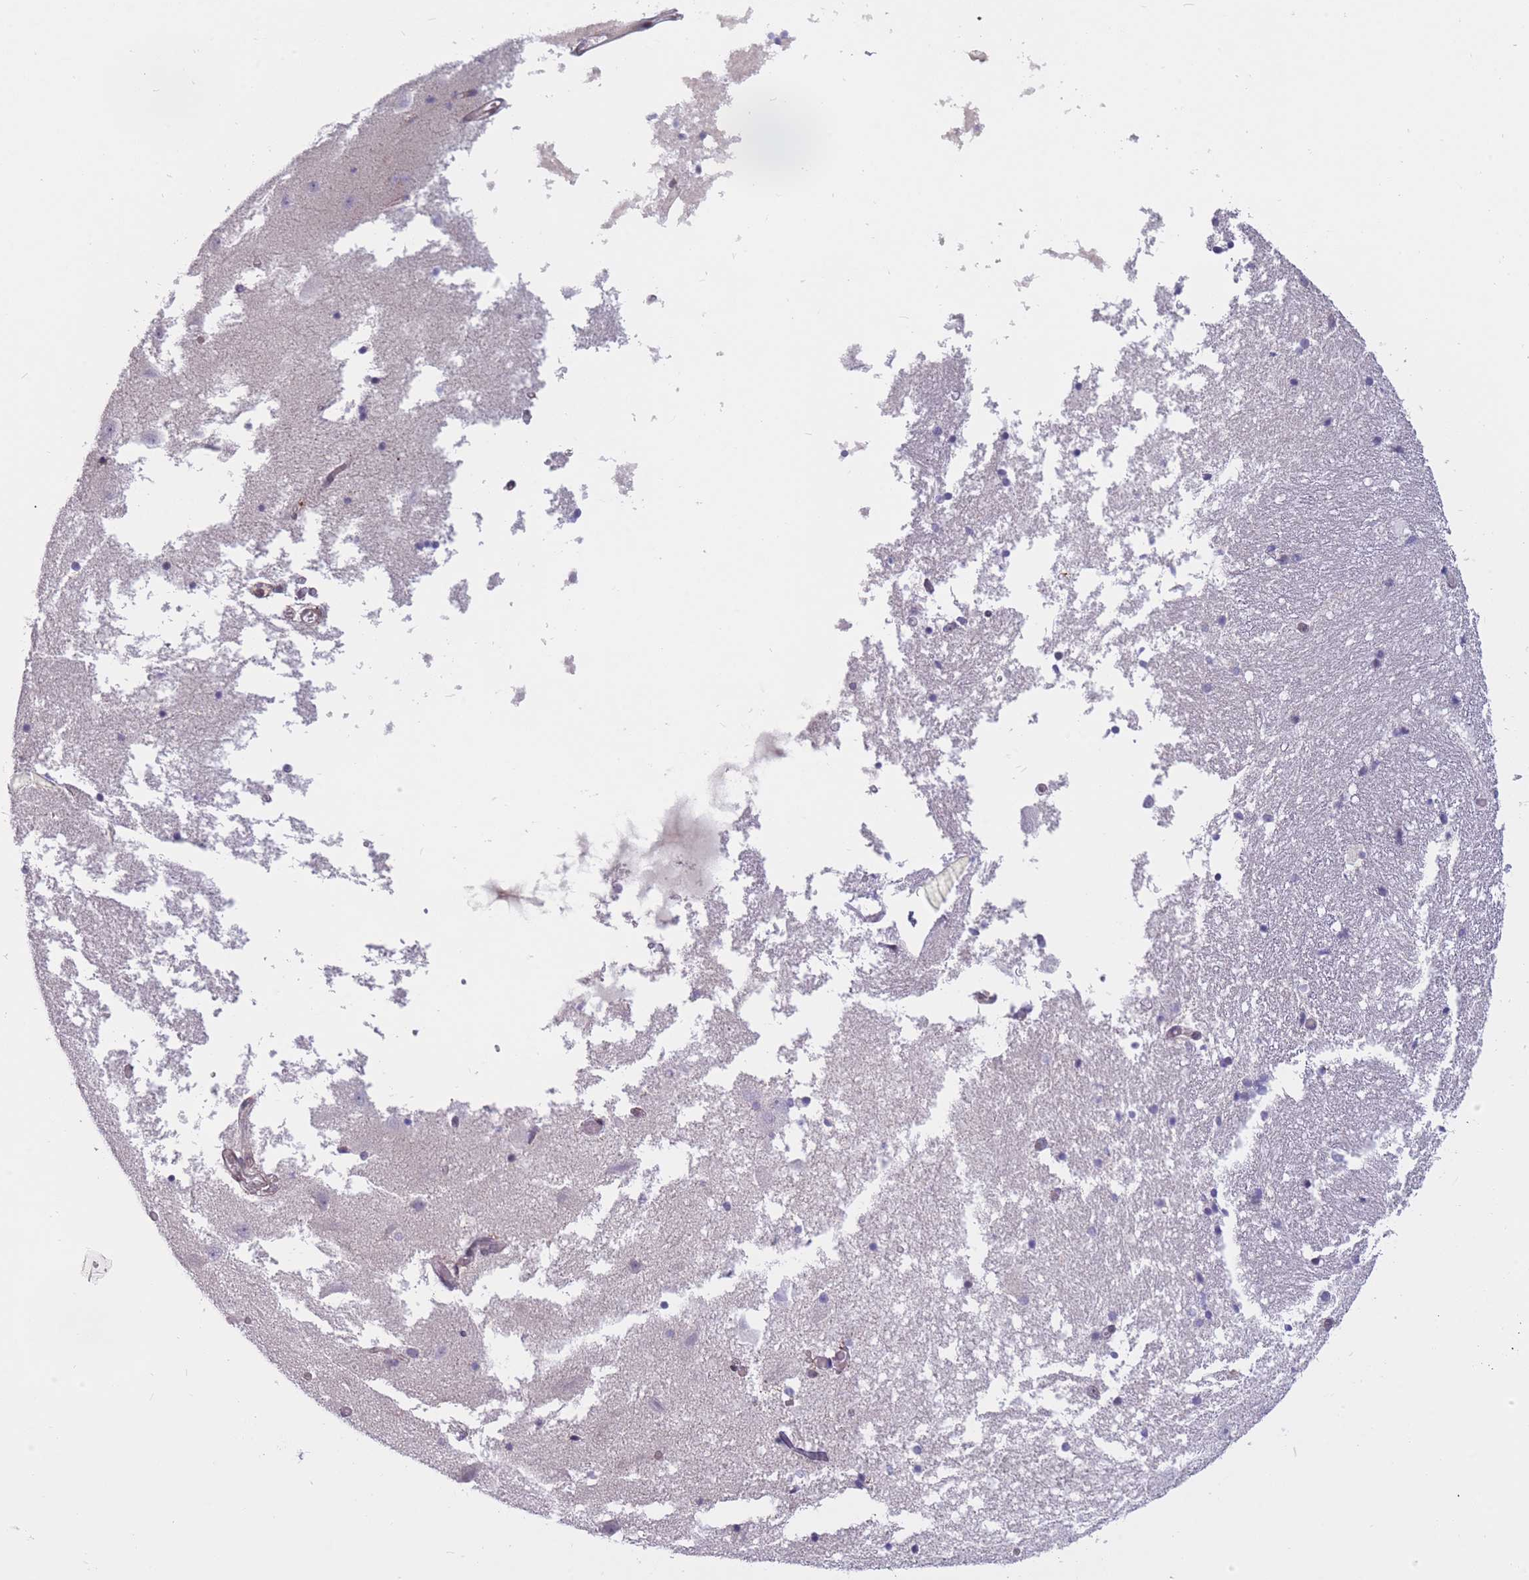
{"staining": {"intensity": "negative", "quantity": "none", "location": "none"}, "tissue": "hippocampus", "cell_type": "Glial cells", "image_type": "normal", "snomed": [{"axis": "morphology", "description": "Normal tissue, NOS"}, {"axis": "topography", "description": "Hippocampus"}], "caption": "Micrograph shows no significant protein staining in glial cells of benign hippocampus. Nuclei are stained in blue.", "gene": "BCL9L", "patient": {"sex": "female", "age": 52}}